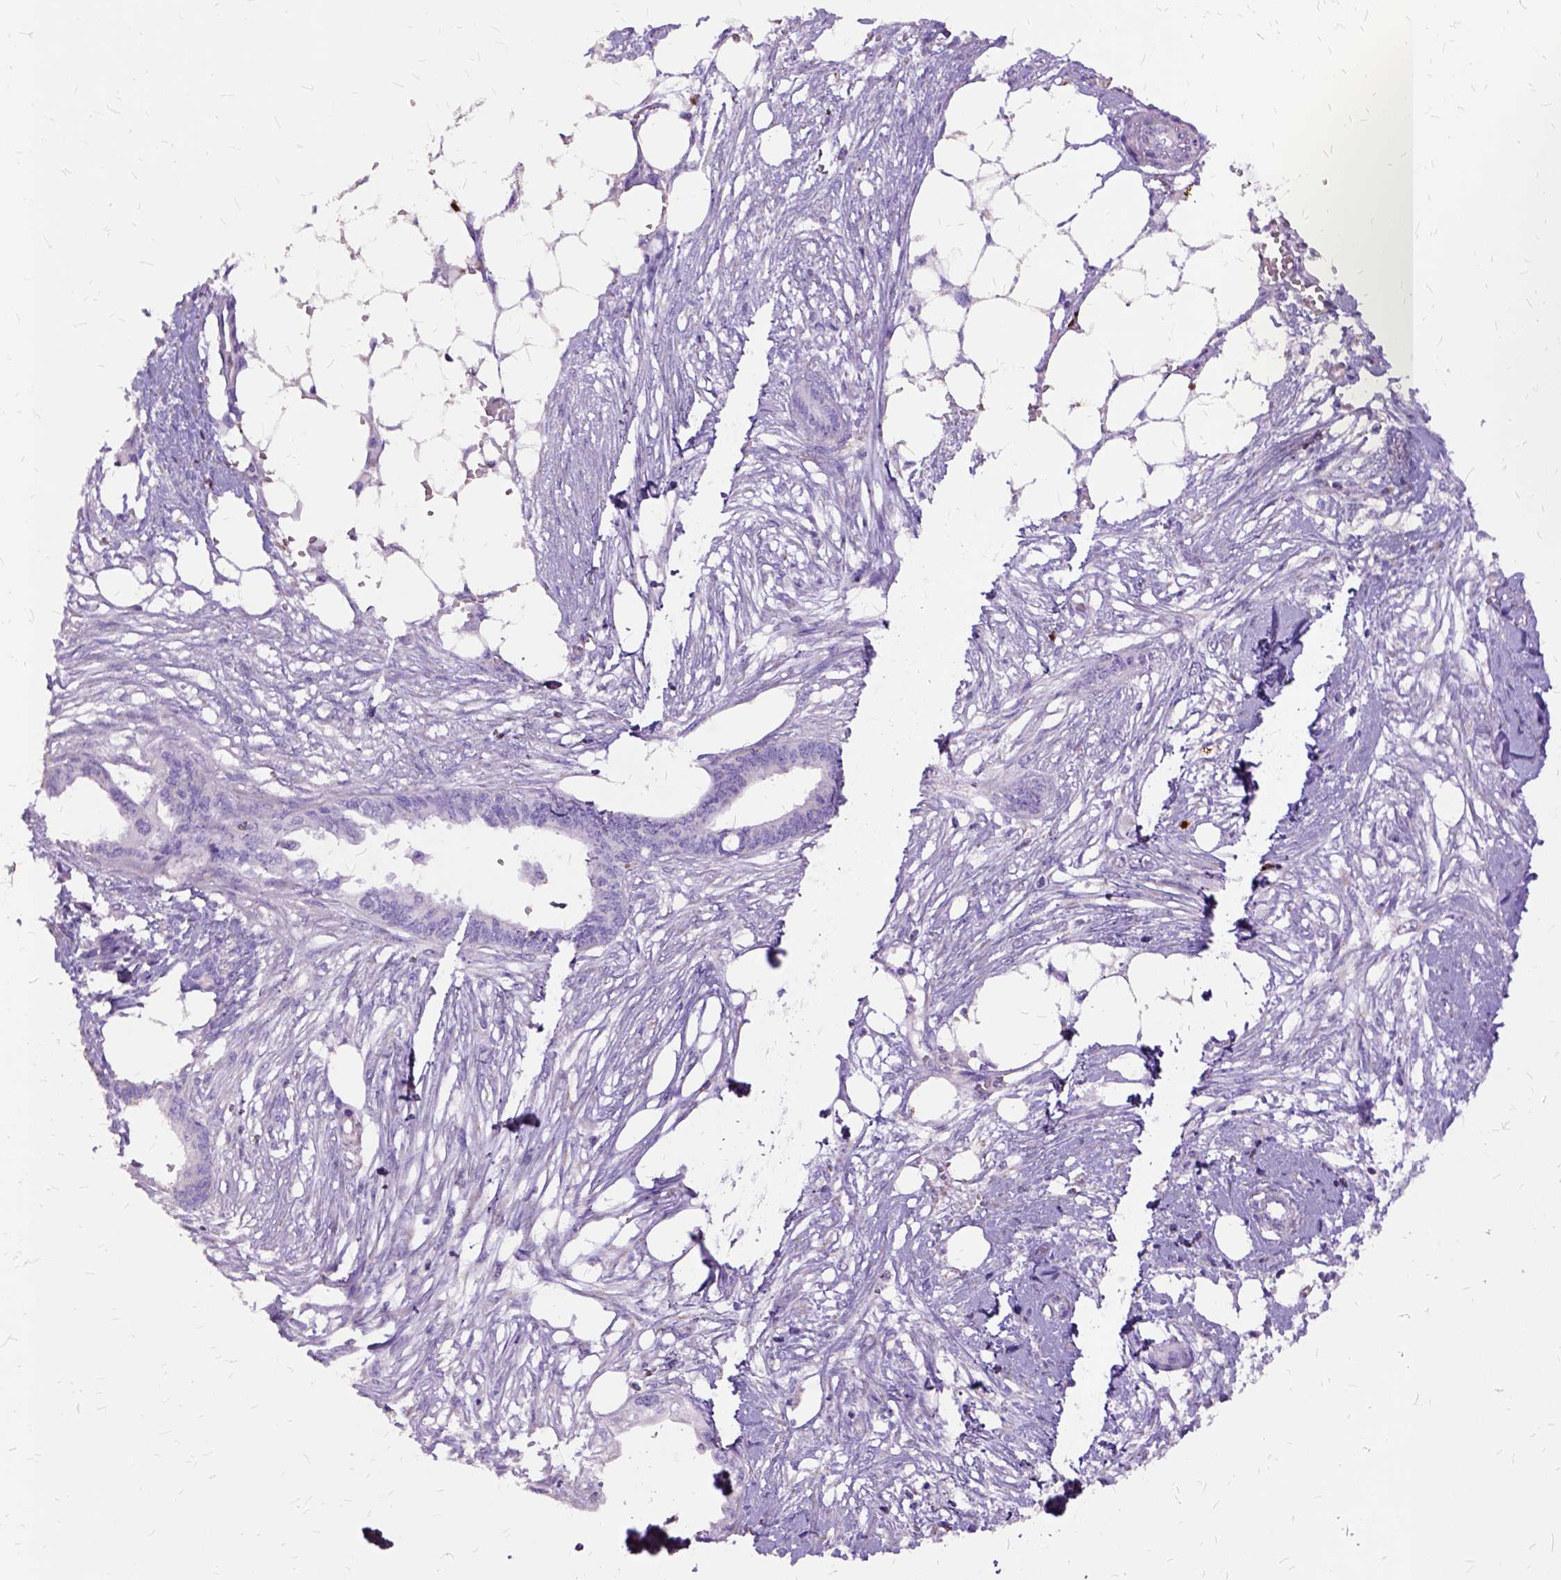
{"staining": {"intensity": "negative", "quantity": "none", "location": "none"}, "tissue": "endometrial cancer", "cell_type": "Tumor cells", "image_type": "cancer", "snomed": [{"axis": "morphology", "description": "Adenocarcinoma, NOS"}, {"axis": "morphology", "description": "Adenocarcinoma, metastatic, NOS"}, {"axis": "topography", "description": "Adipose tissue"}, {"axis": "topography", "description": "Endometrium"}], "caption": "This is an immunohistochemistry image of endometrial cancer (metastatic adenocarcinoma). There is no positivity in tumor cells.", "gene": "OXCT1", "patient": {"sex": "female", "age": 67}}